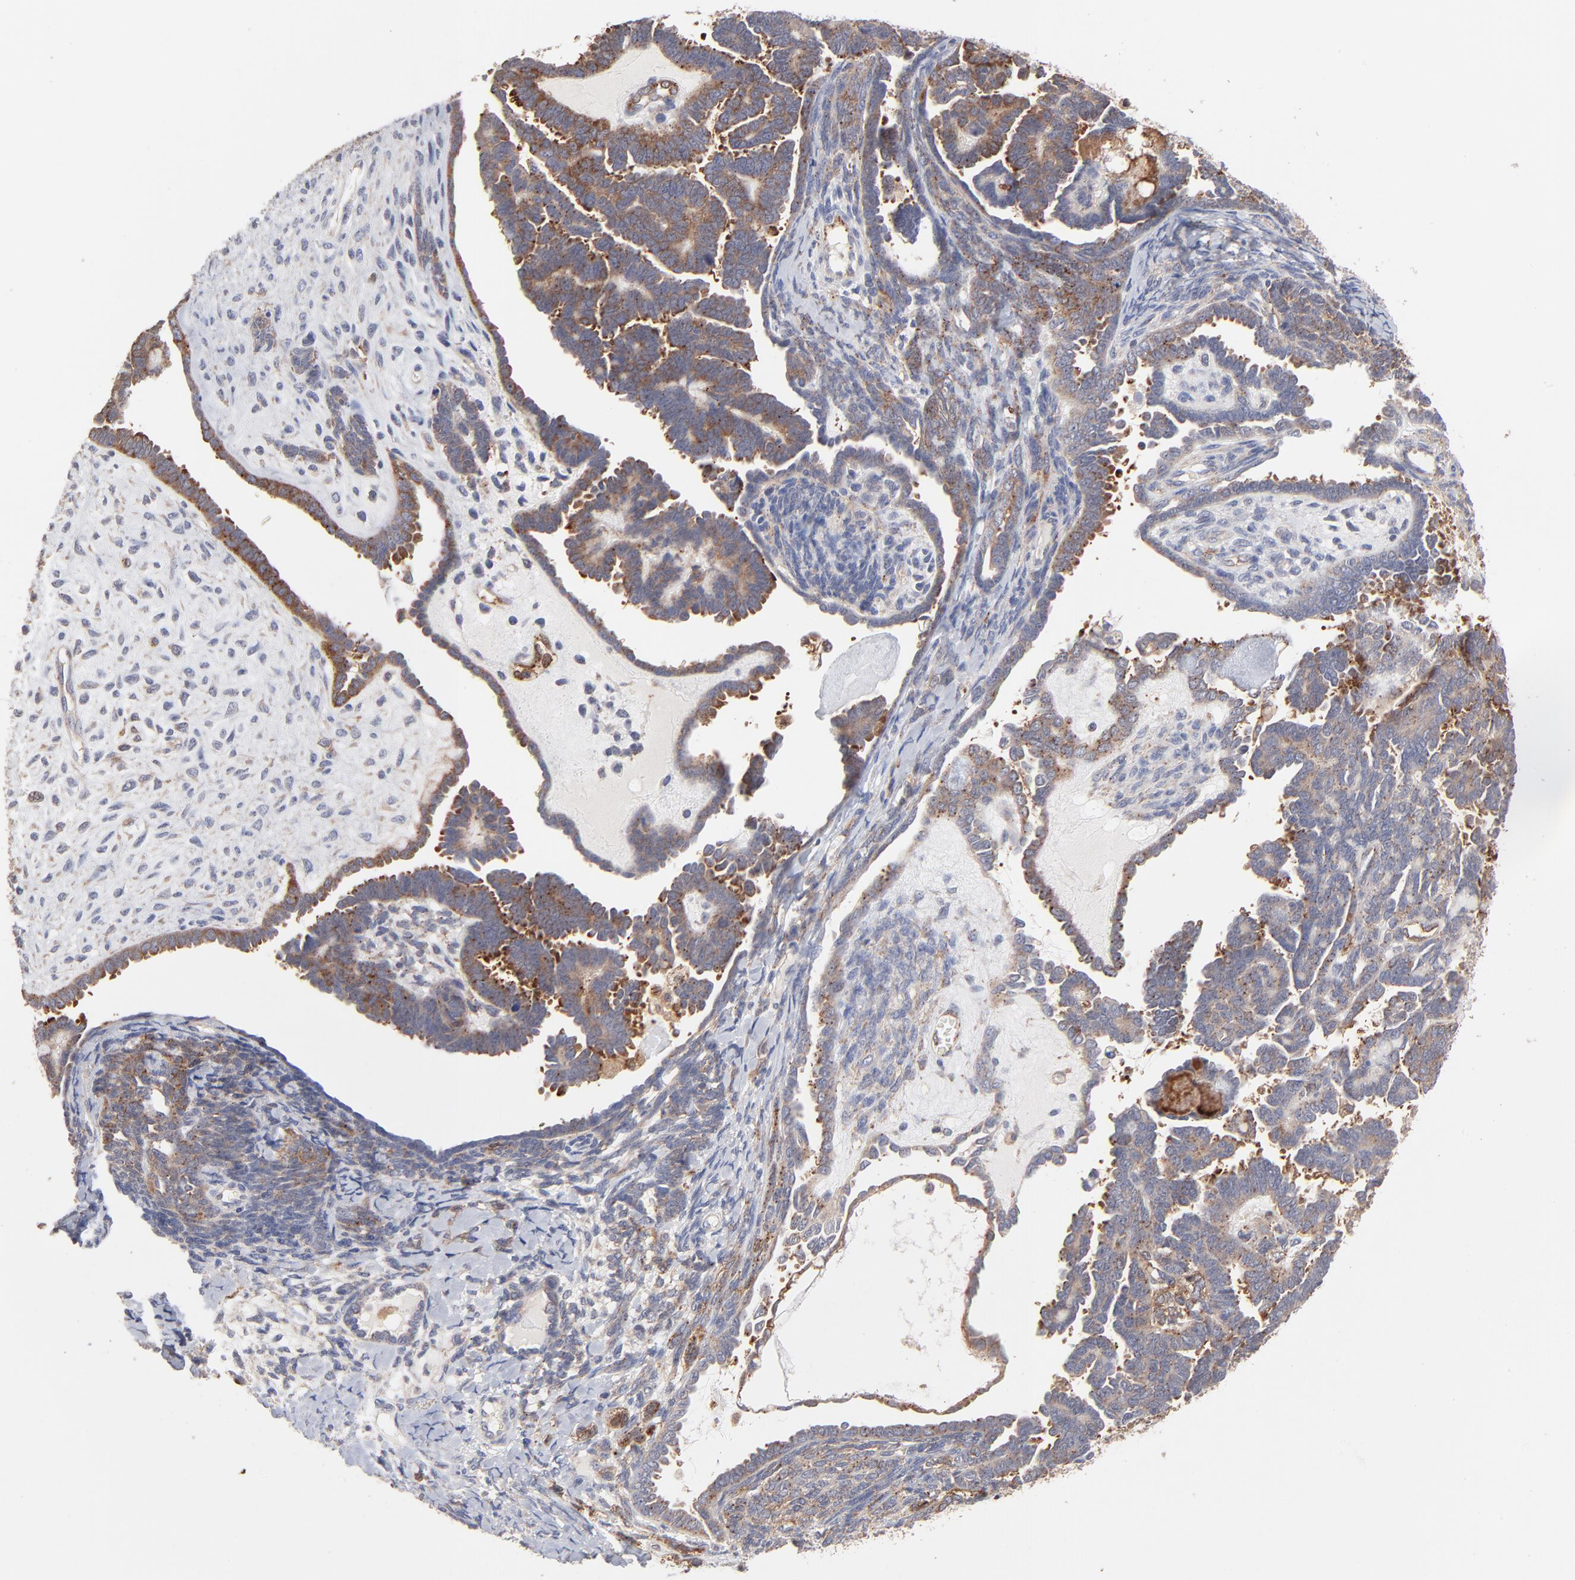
{"staining": {"intensity": "moderate", "quantity": ">75%", "location": "cytoplasmic/membranous"}, "tissue": "endometrial cancer", "cell_type": "Tumor cells", "image_type": "cancer", "snomed": [{"axis": "morphology", "description": "Neoplasm, malignant, NOS"}, {"axis": "topography", "description": "Endometrium"}], "caption": "Human endometrial cancer (malignant neoplasm) stained for a protein (brown) exhibits moderate cytoplasmic/membranous positive positivity in about >75% of tumor cells.", "gene": "IVNS1ABP", "patient": {"sex": "female", "age": 74}}